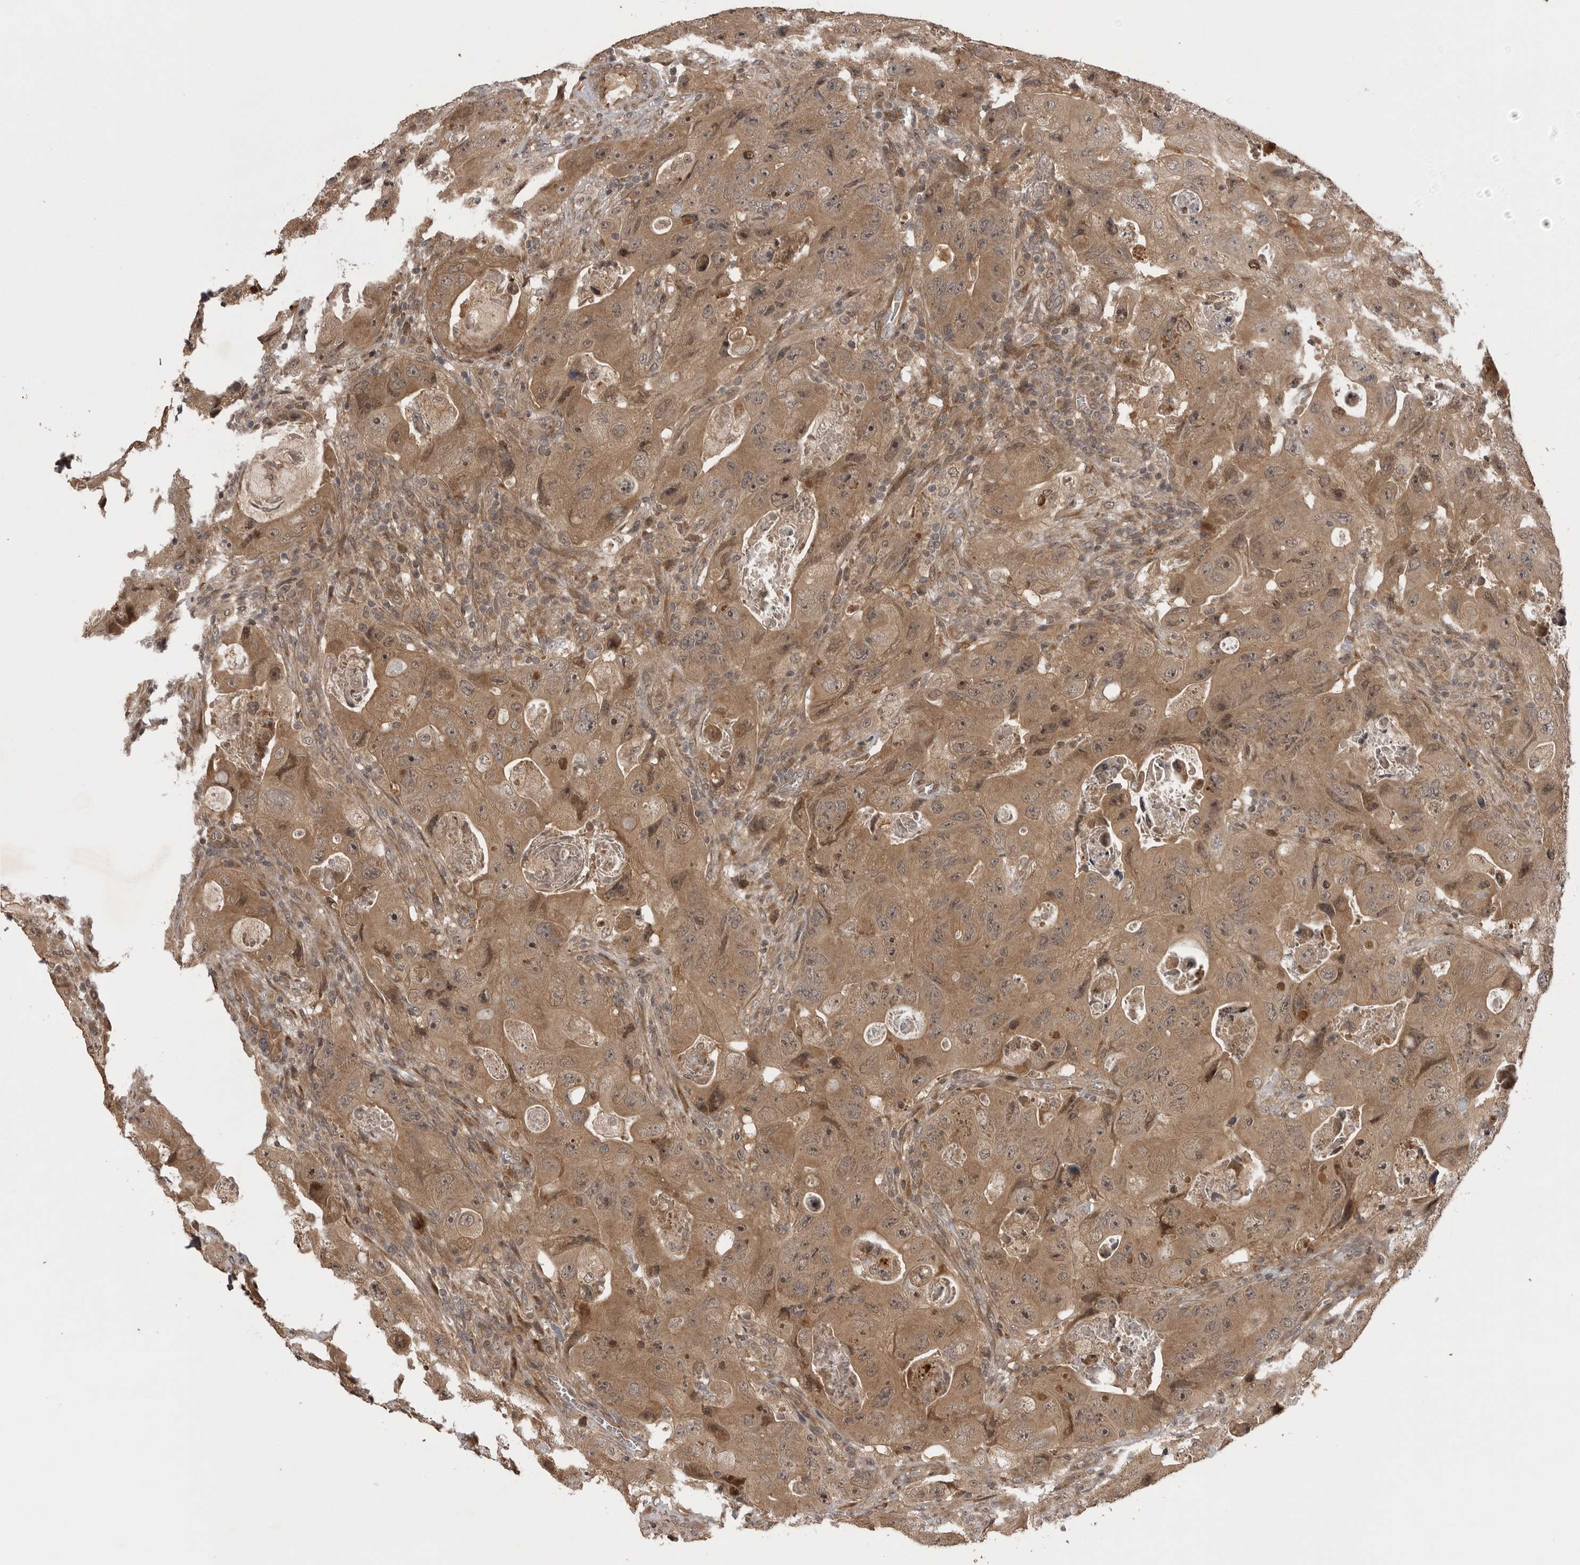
{"staining": {"intensity": "moderate", "quantity": ">75%", "location": "cytoplasmic/membranous,nuclear"}, "tissue": "colorectal cancer", "cell_type": "Tumor cells", "image_type": "cancer", "snomed": [{"axis": "morphology", "description": "Adenocarcinoma, NOS"}, {"axis": "topography", "description": "Colon"}], "caption": "Colorectal cancer (adenocarcinoma) was stained to show a protein in brown. There is medium levels of moderate cytoplasmic/membranous and nuclear positivity in about >75% of tumor cells. Nuclei are stained in blue.", "gene": "AKAP7", "patient": {"sex": "female", "age": 46}}